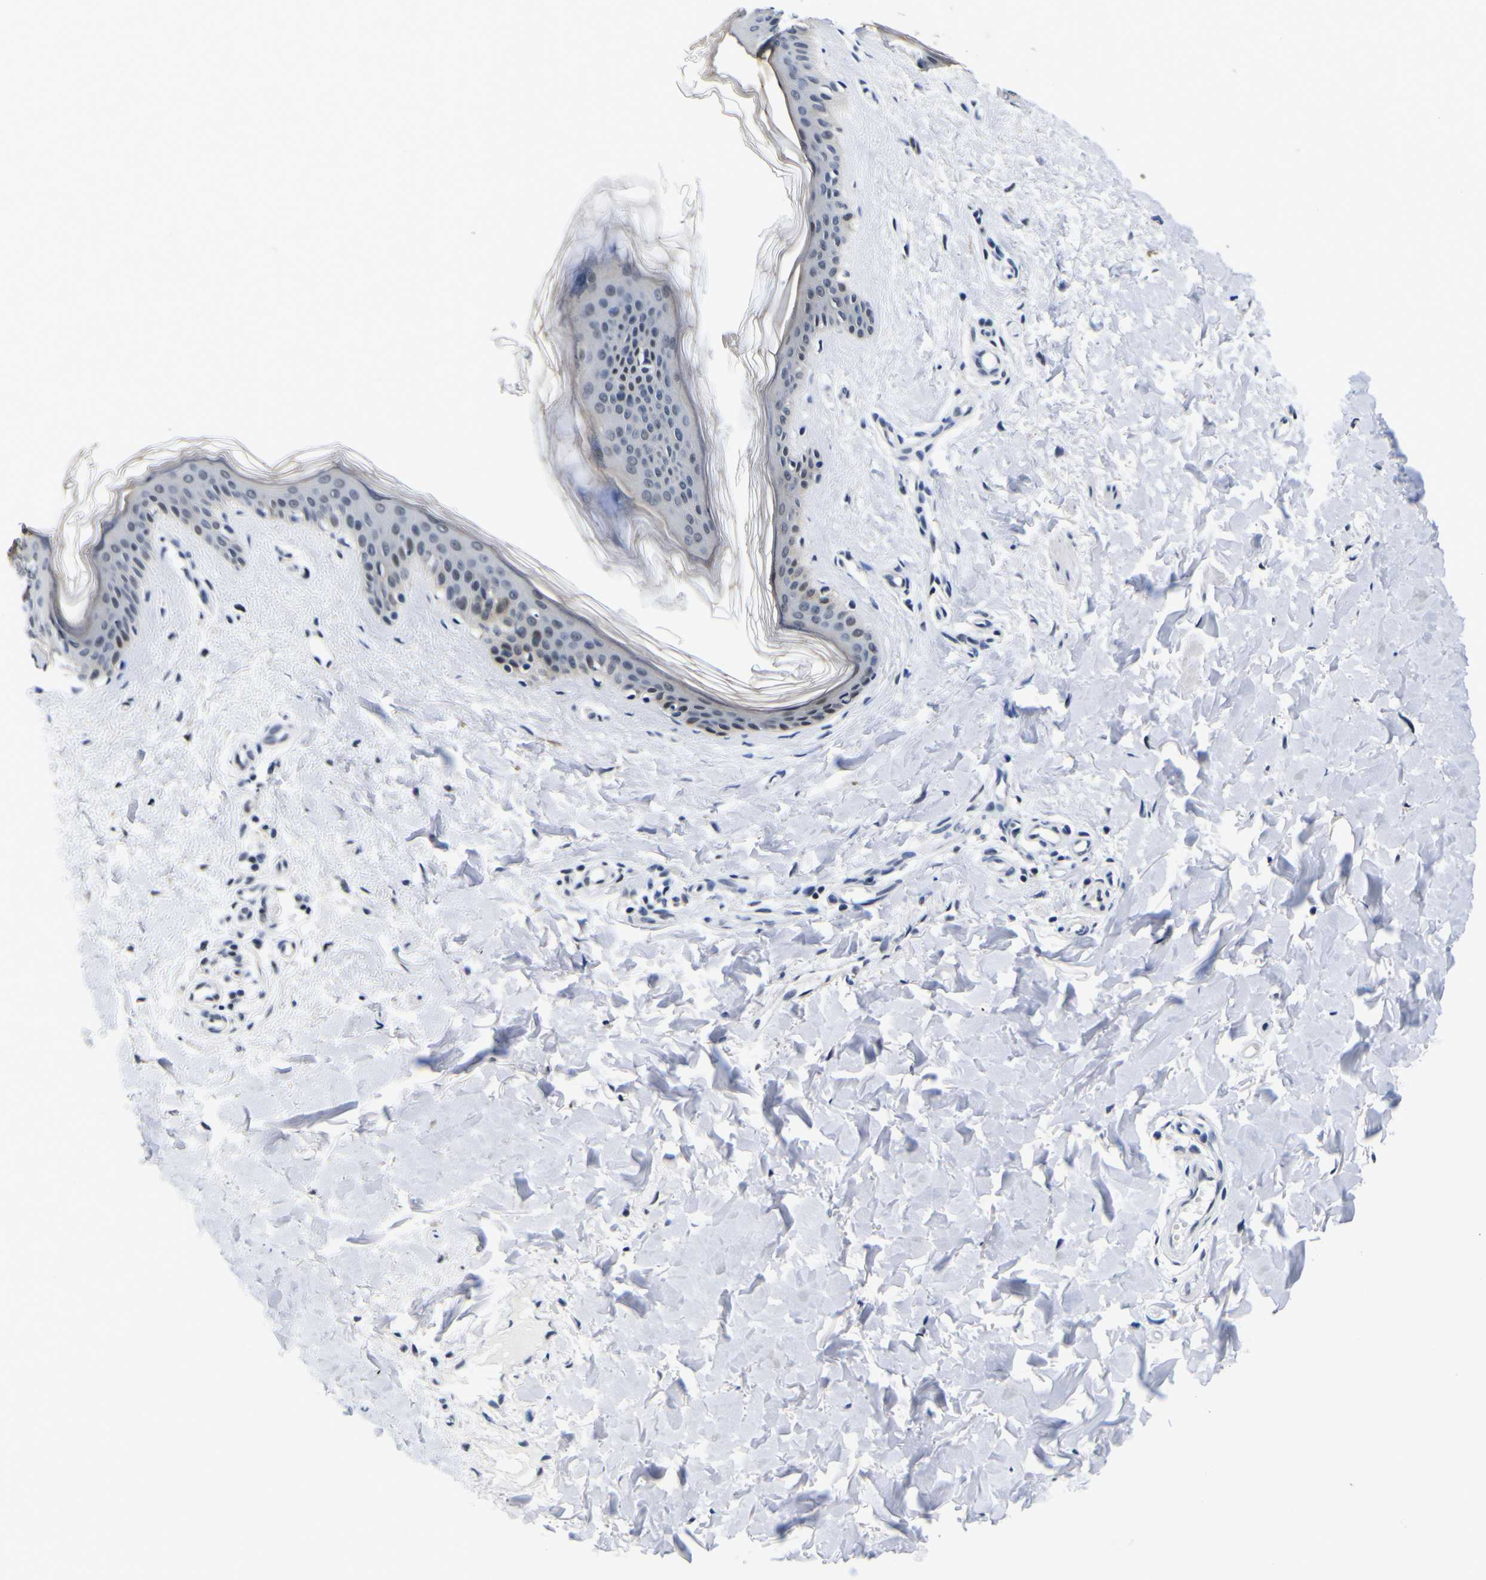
{"staining": {"intensity": "negative", "quantity": "none", "location": "none"}, "tissue": "skin", "cell_type": "Fibroblasts", "image_type": "normal", "snomed": [{"axis": "morphology", "description": "Normal tissue, NOS"}, {"axis": "topography", "description": "Skin"}], "caption": "Immunohistochemical staining of unremarkable skin demonstrates no significant expression in fibroblasts. The staining is performed using DAB brown chromogen with nuclei counter-stained in using hematoxylin.", "gene": "CUL4B", "patient": {"sex": "female", "age": 41}}